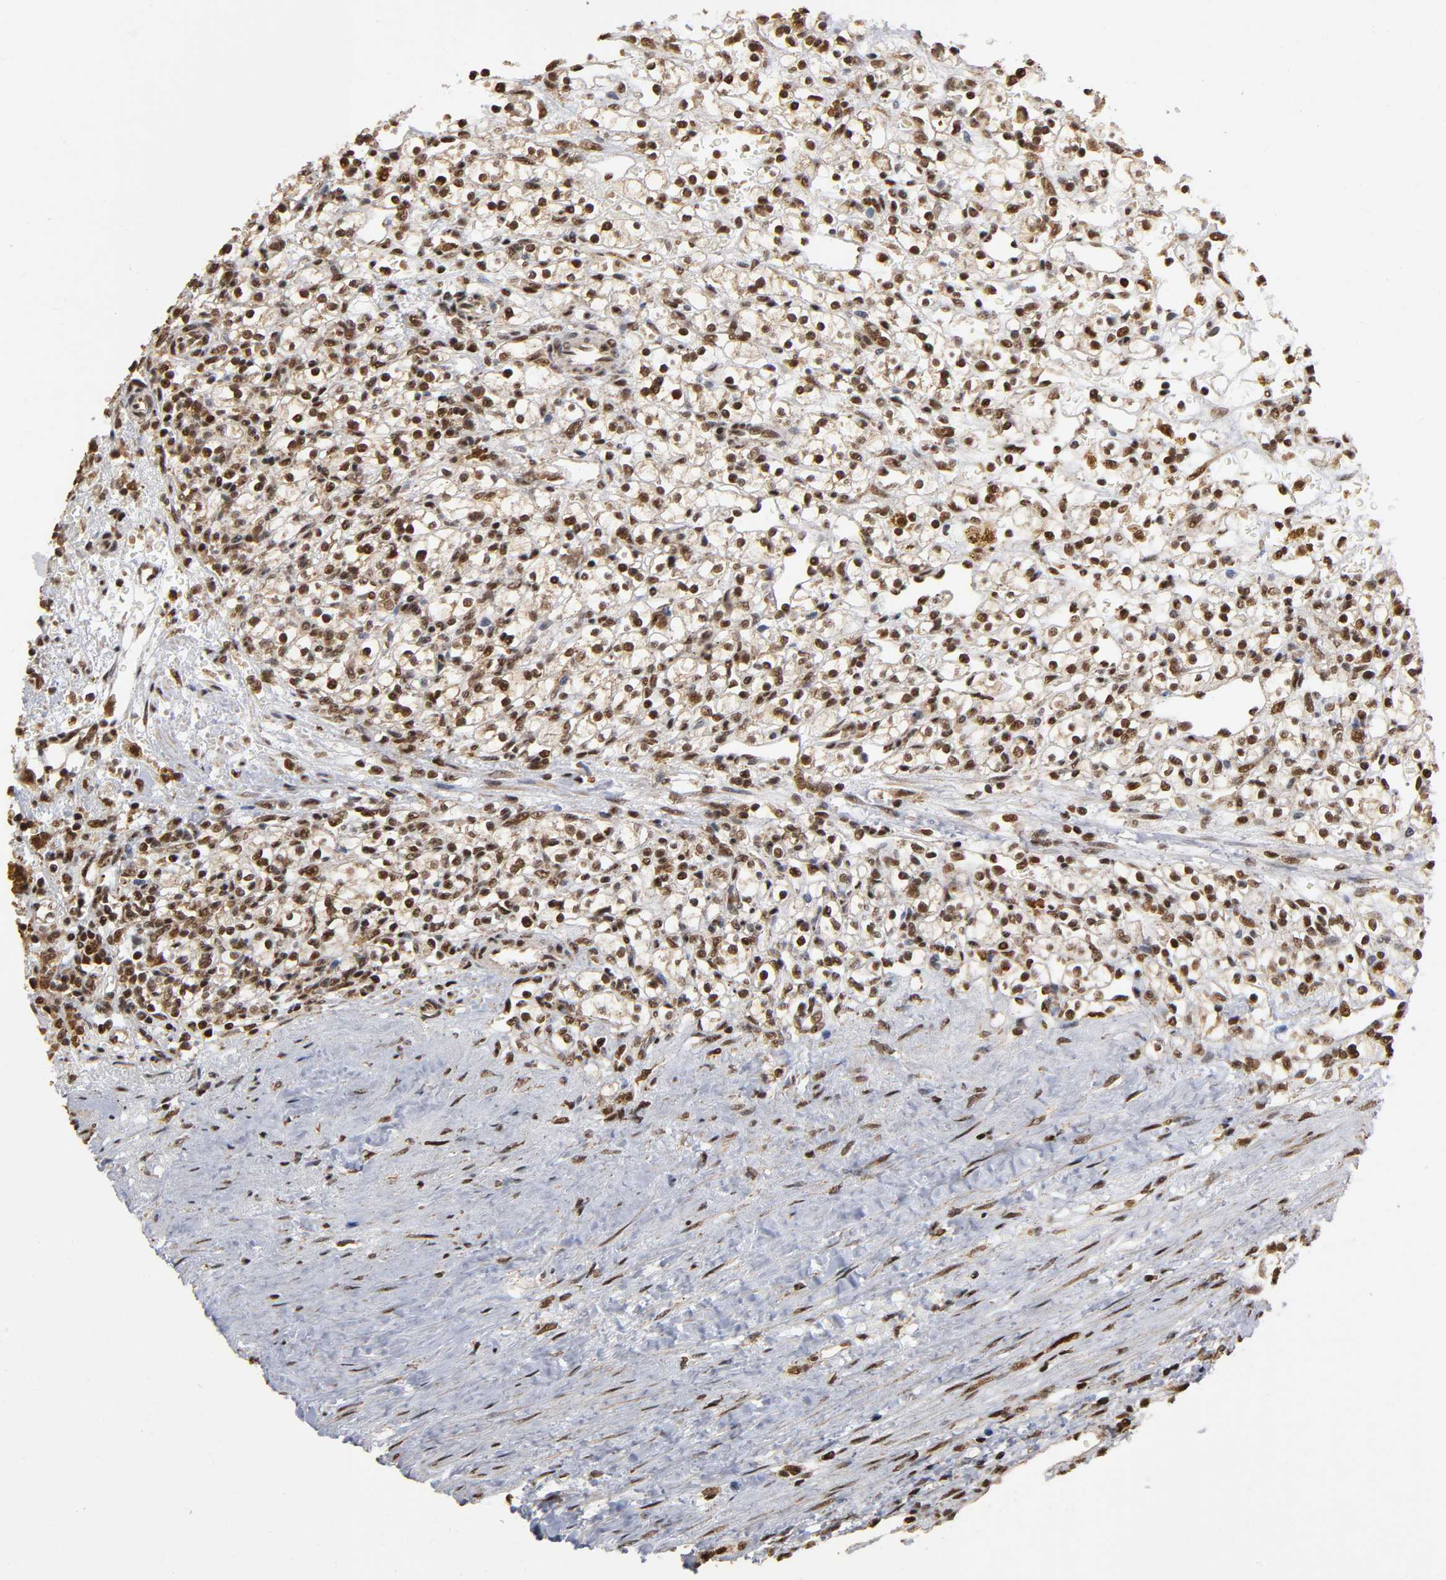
{"staining": {"intensity": "strong", "quantity": ">75%", "location": "cytoplasmic/membranous,nuclear"}, "tissue": "renal cancer", "cell_type": "Tumor cells", "image_type": "cancer", "snomed": [{"axis": "morphology", "description": "Normal tissue, NOS"}, {"axis": "morphology", "description": "Adenocarcinoma, NOS"}, {"axis": "topography", "description": "Kidney"}], "caption": "Renal cancer (adenocarcinoma) stained with a brown dye demonstrates strong cytoplasmic/membranous and nuclear positive expression in about >75% of tumor cells.", "gene": "RNF122", "patient": {"sex": "female", "age": 55}}